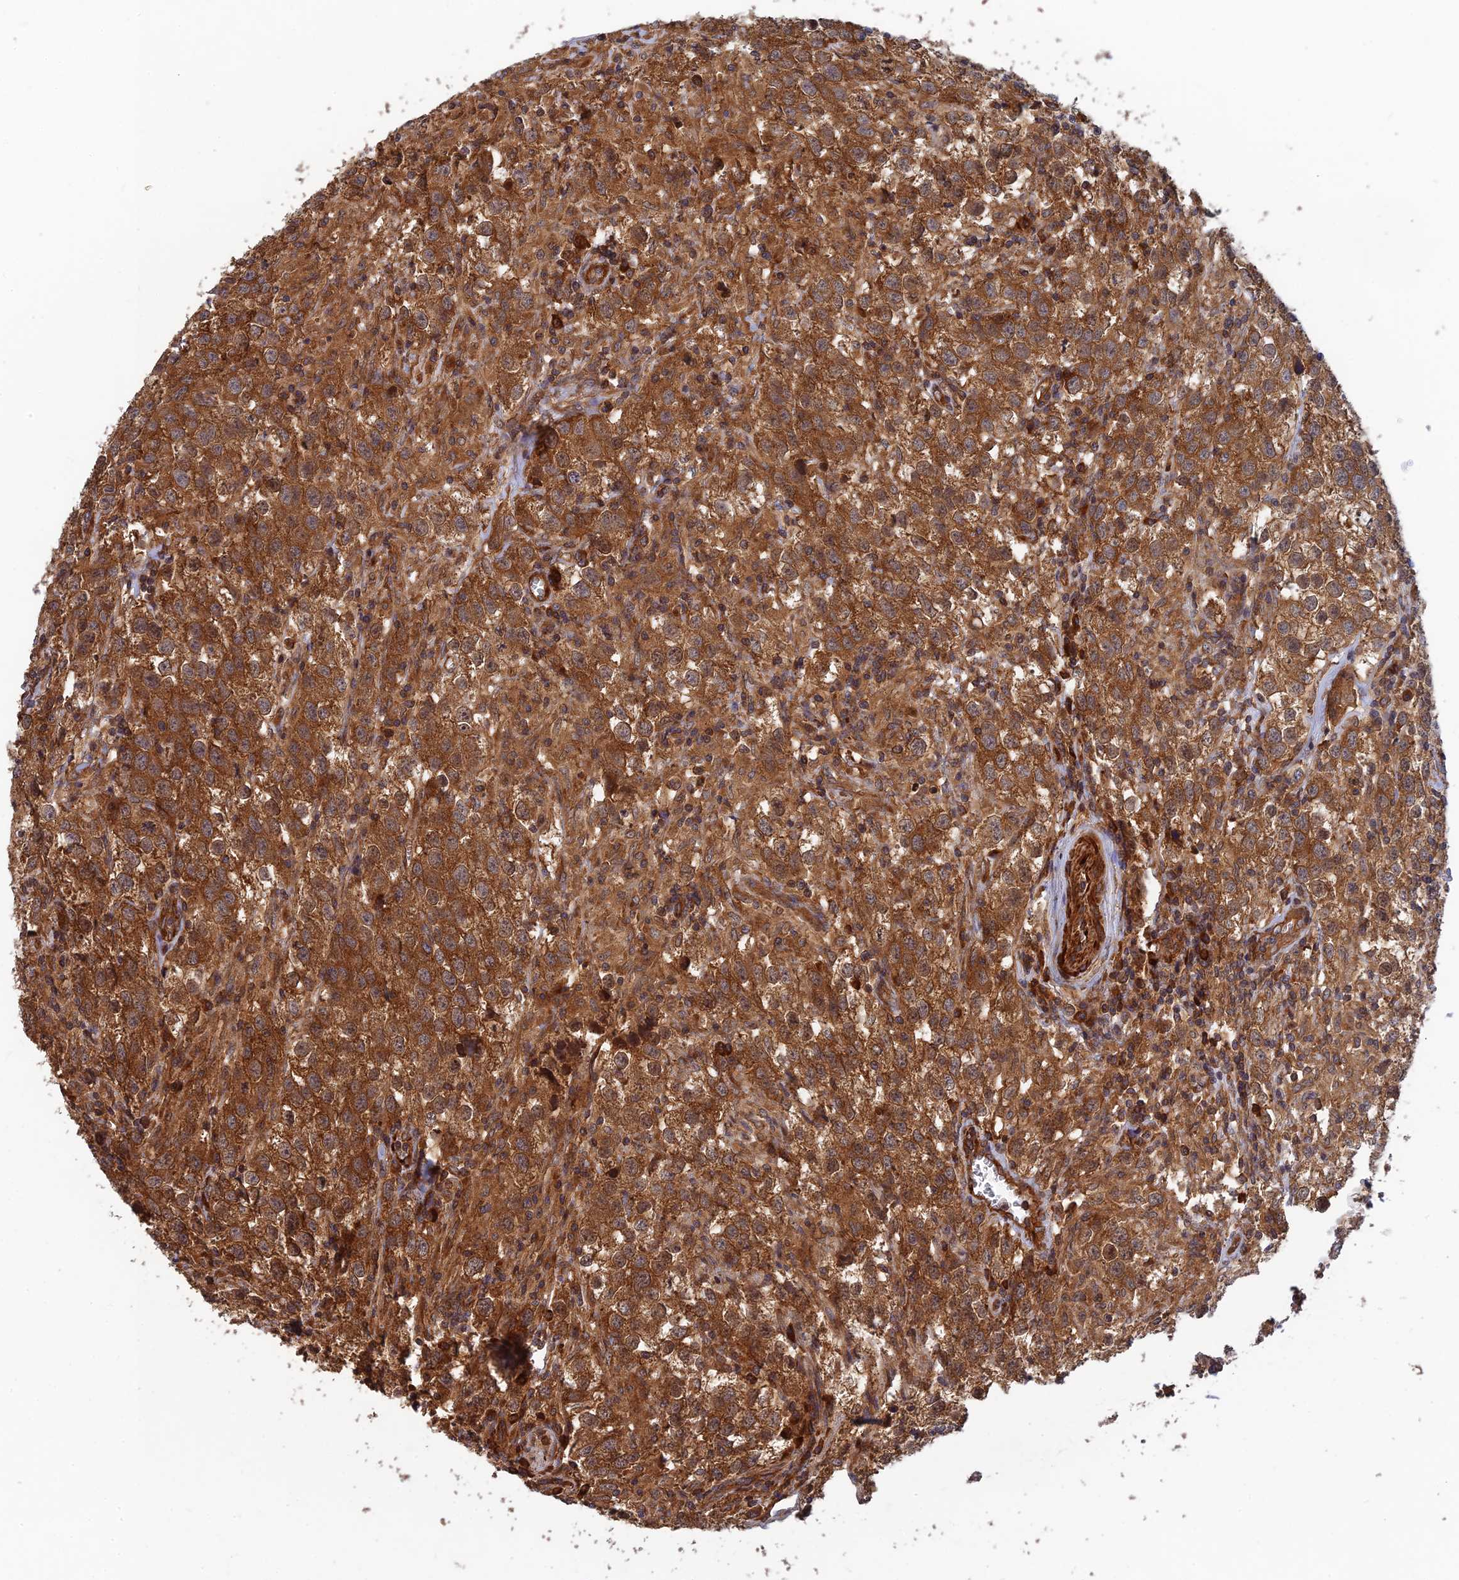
{"staining": {"intensity": "strong", "quantity": ">75%", "location": "cytoplasmic/membranous"}, "tissue": "testis cancer", "cell_type": "Tumor cells", "image_type": "cancer", "snomed": [{"axis": "morphology", "description": "Seminoma, NOS"}, {"axis": "morphology", "description": "Carcinoma, Embryonal, NOS"}, {"axis": "topography", "description": "Testis"}], "caption": "Brown immunohistochemical staining in human testis seminoma exhibits strong cytoplasmic/membranous expression in approximately >75% of tumor cells.", "gene": "RELCH", "patient": {"sex": "male", "age": 43}}